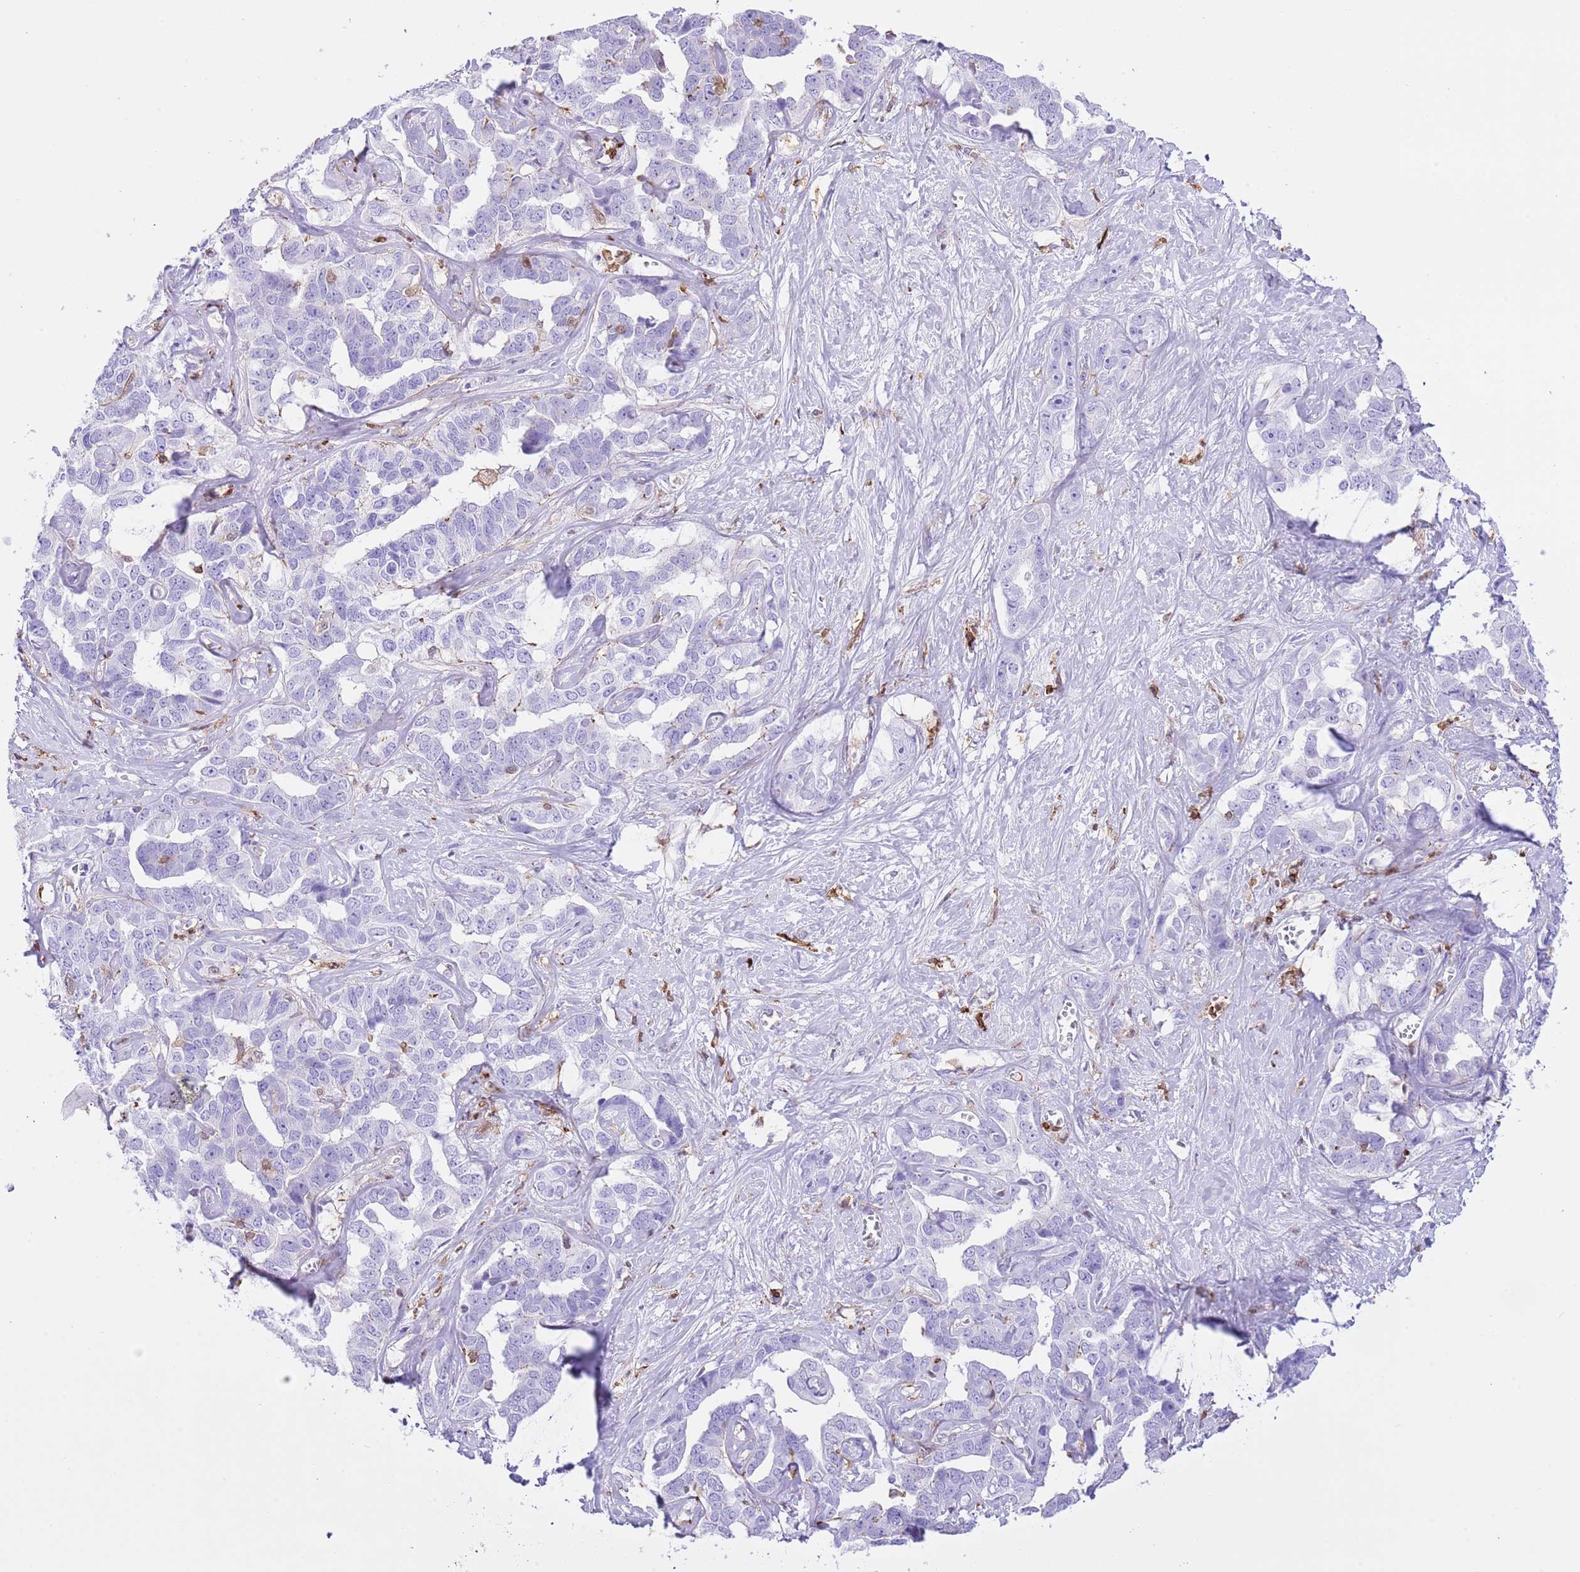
{"staining": {"intensity": "negative", "quantity": "none", "location": "none"}, "tissue": "liver cancer", "cell_type": "Tumor cells", "image_type": "cancer", "snomed": [{"axis": "morphology", "description": "Cholangiocarcinoma"}, {"axis": "topography", "description": "Liver"}], "caption": "Tumor cells are negative for protein expression in human liver cancer.", "gene": "EFHD2", "patient": {"sex": "male", "age": 59}}